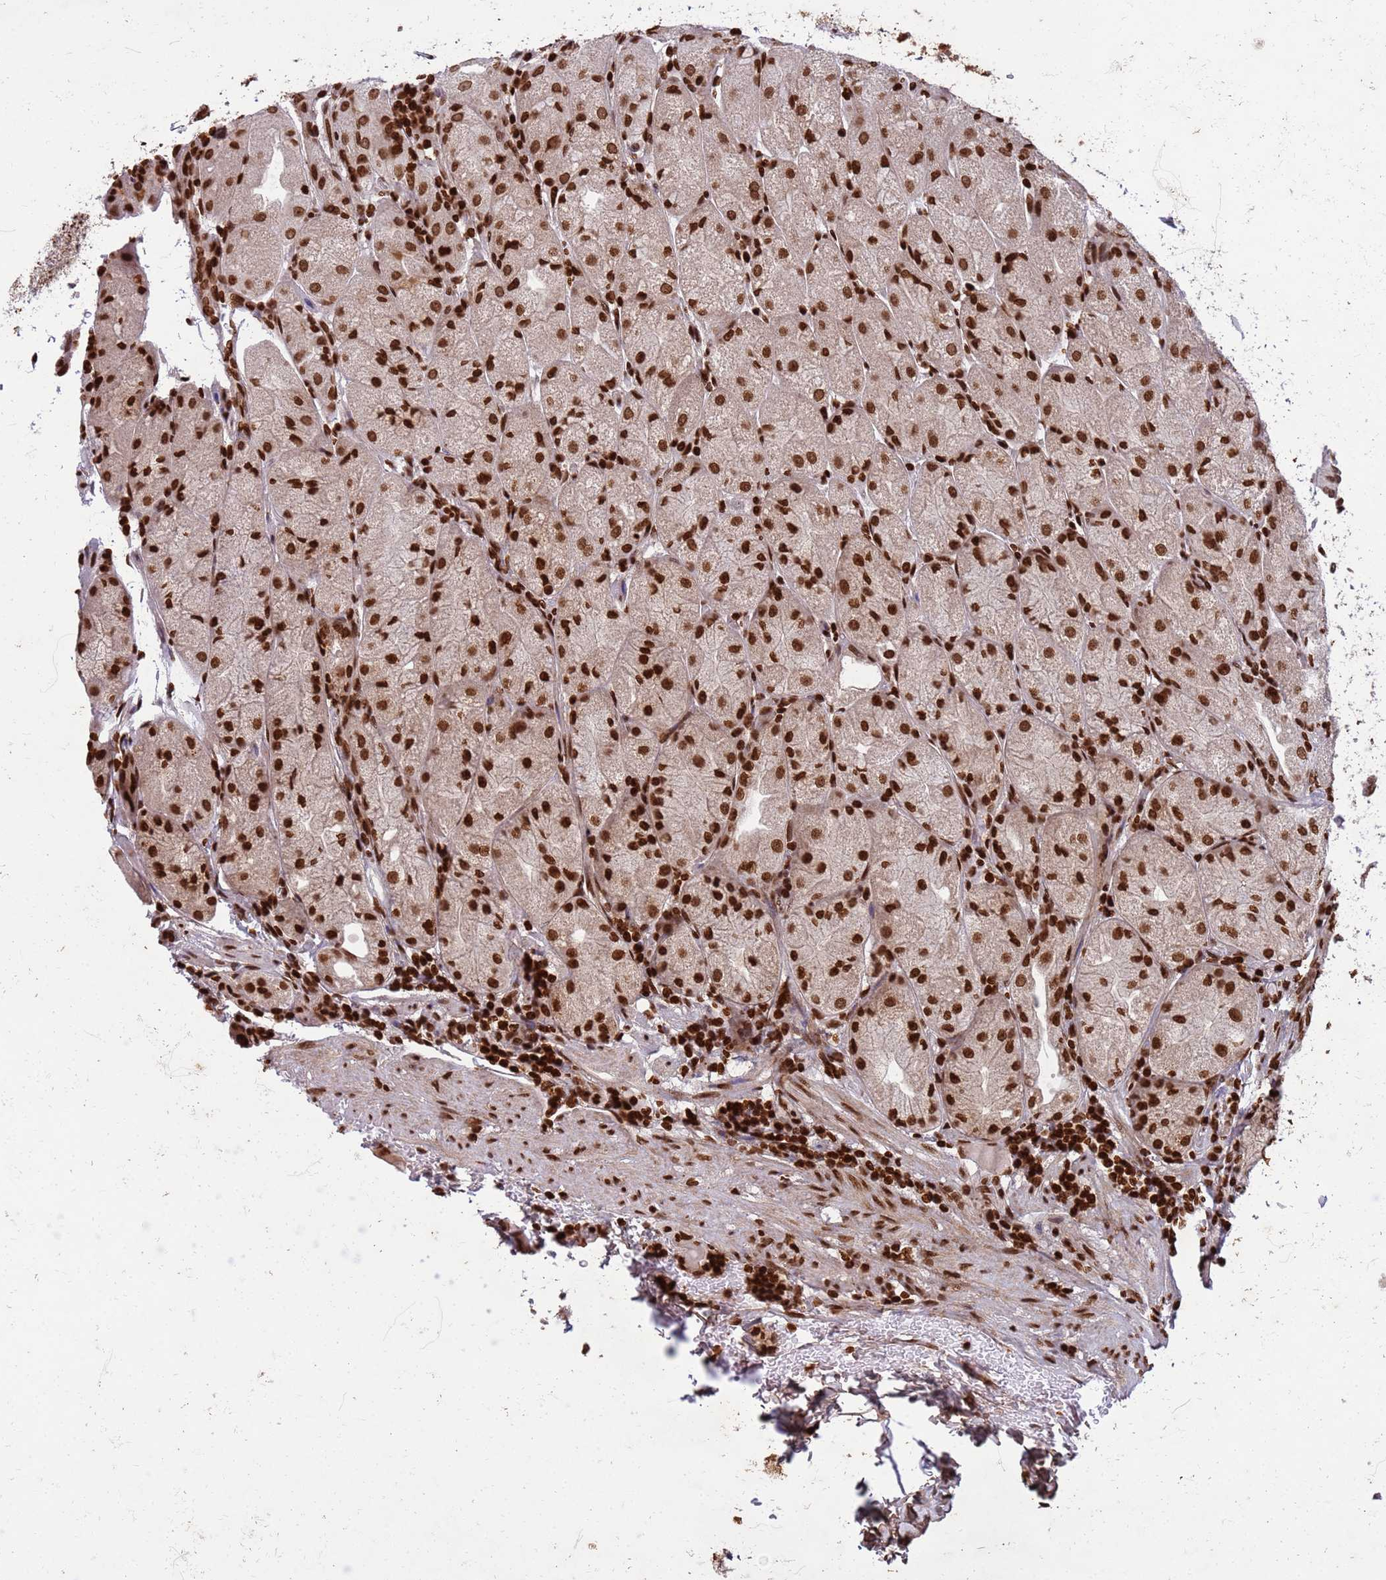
{"staining": {"intensity": "strong", "quantity": ">75%", "location": "cytoplasmic/membranous,nuclear"}, "tissue": "stomach", "cell_type": "Glandular cells", "image_type": "normal", "snomed": [{"axis": "morphology", "description": "Normal tissue, NOS"}, {"axis": "topography", "description": "Stomach, upper"}], "caption": "Immunohistochemical staining of benign stomach exhibits >75% levels of strong cytoplasmic/membranous,nuclear protein expression in about >75% of glandular cells.", "gene": "H3", "patient": {"sex": "male", "age": 52}}